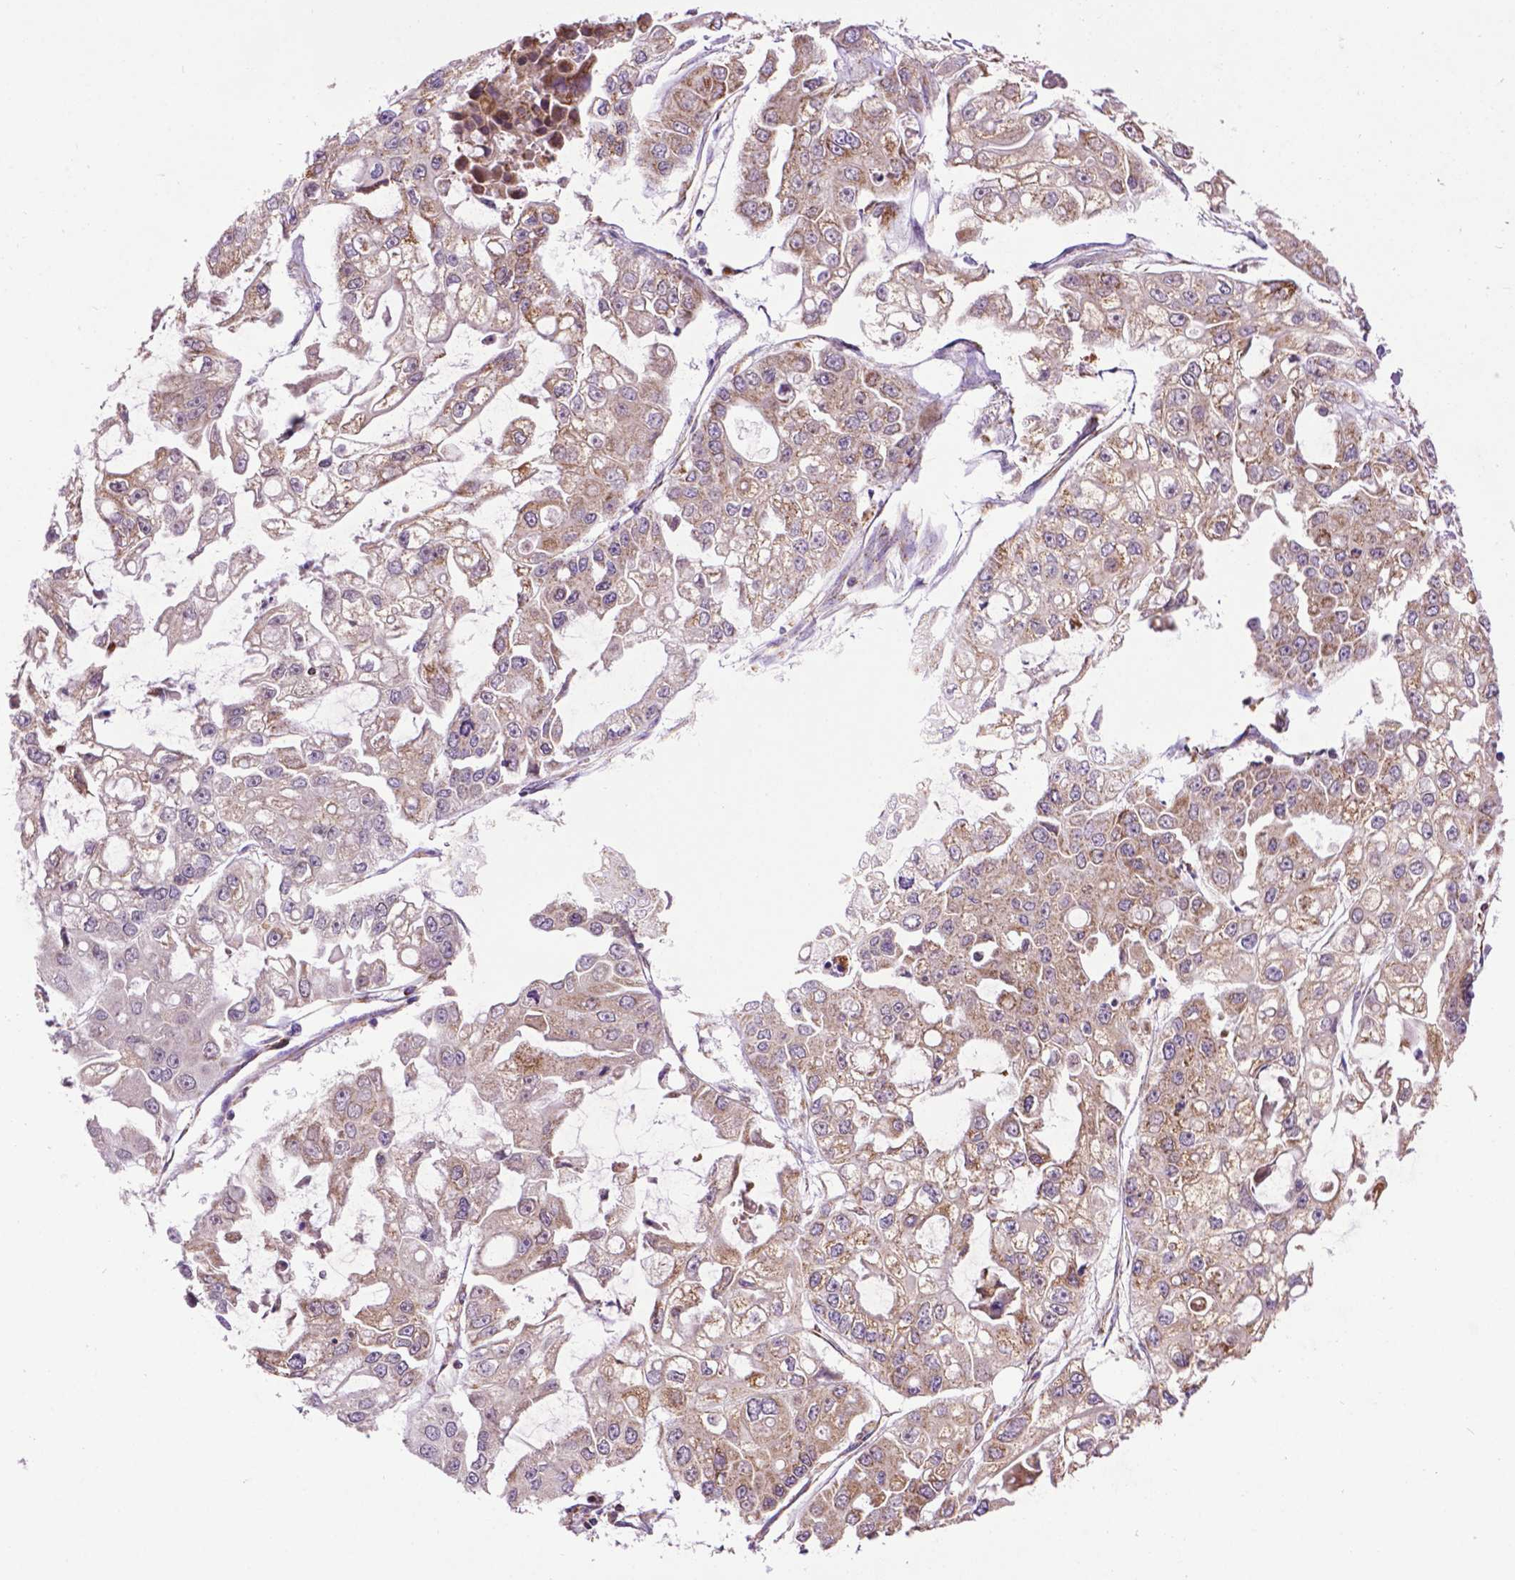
{"staining": {"intensity": "weak", "quantity": "25%-75%", "location": "cytoplasmic/membranous"}, "tissue": "ovarian cancer", "cell_type": "Tumor cells", "image_type": "cancer", "snomed": [{"axis": "morphology", "description": "Cystadenocarcinoma, serous, NOS"}, {"axis": "topography", "description": "Ovary"}], "caption": "Human ovarian serous cystadenocarcinoma stained for a protein (brown) reveals weak cytoplasmic/membranous positive staining in about 25%-75% of tumor cells.", "gene": "PYCR3", "patient": {"sex": "female", "age": 56}}